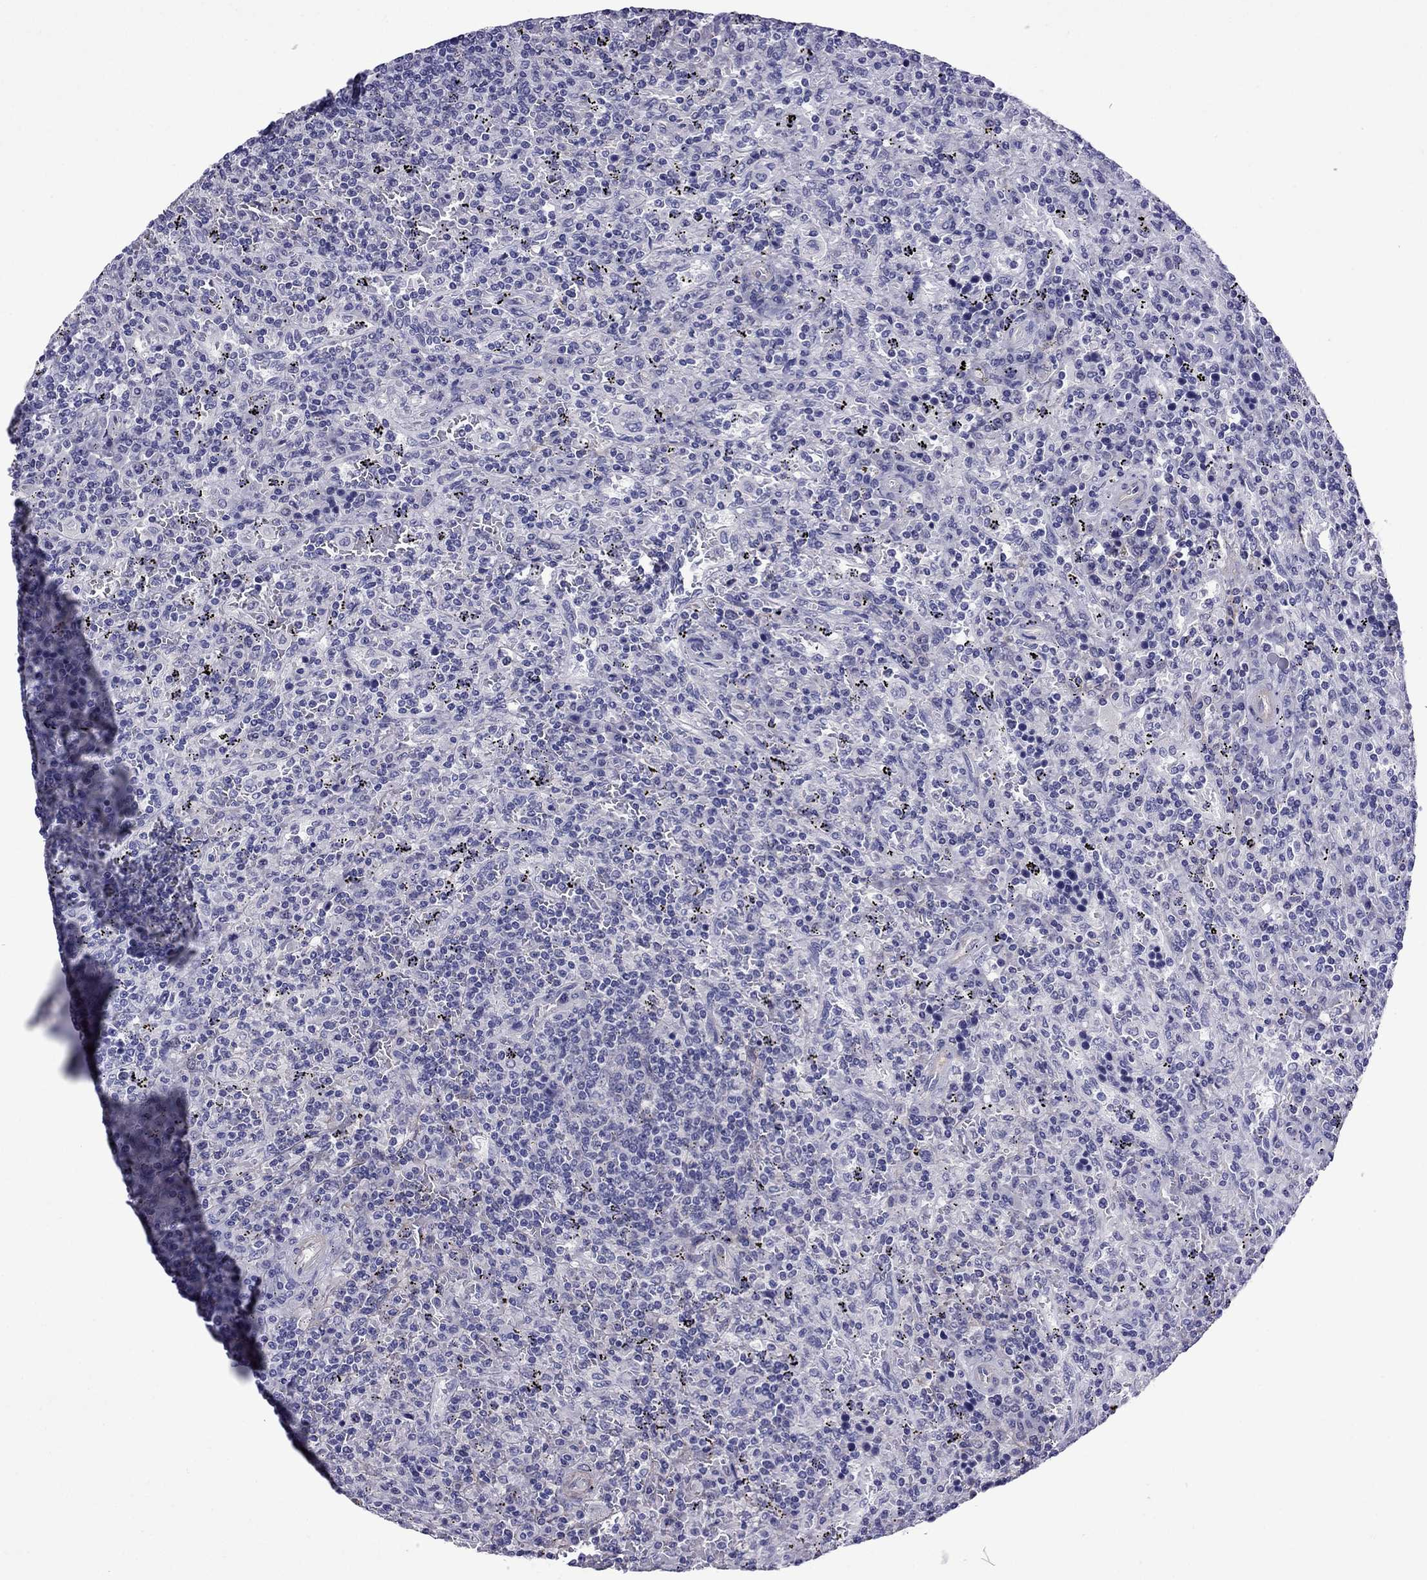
{"staining": {"intensity": "negative", "quantity": "none", "location": "none"}, "tissue": "lymphoma", "cell_type": "Tumor cells", "image_type": "cancer", "snomed": [{"axis": "morphology", "description": "Malignant lymphoma, non-Hodgkin's type, Low grade"}, {"axis": "topography", "description": "Spleen"}], "caption": "Tumor cells show no significant protein staining in lymphoma. Nuclei are stained in blue.", "gene": "CHRNA5", "patient": {"sex": "male", "age": 62}}